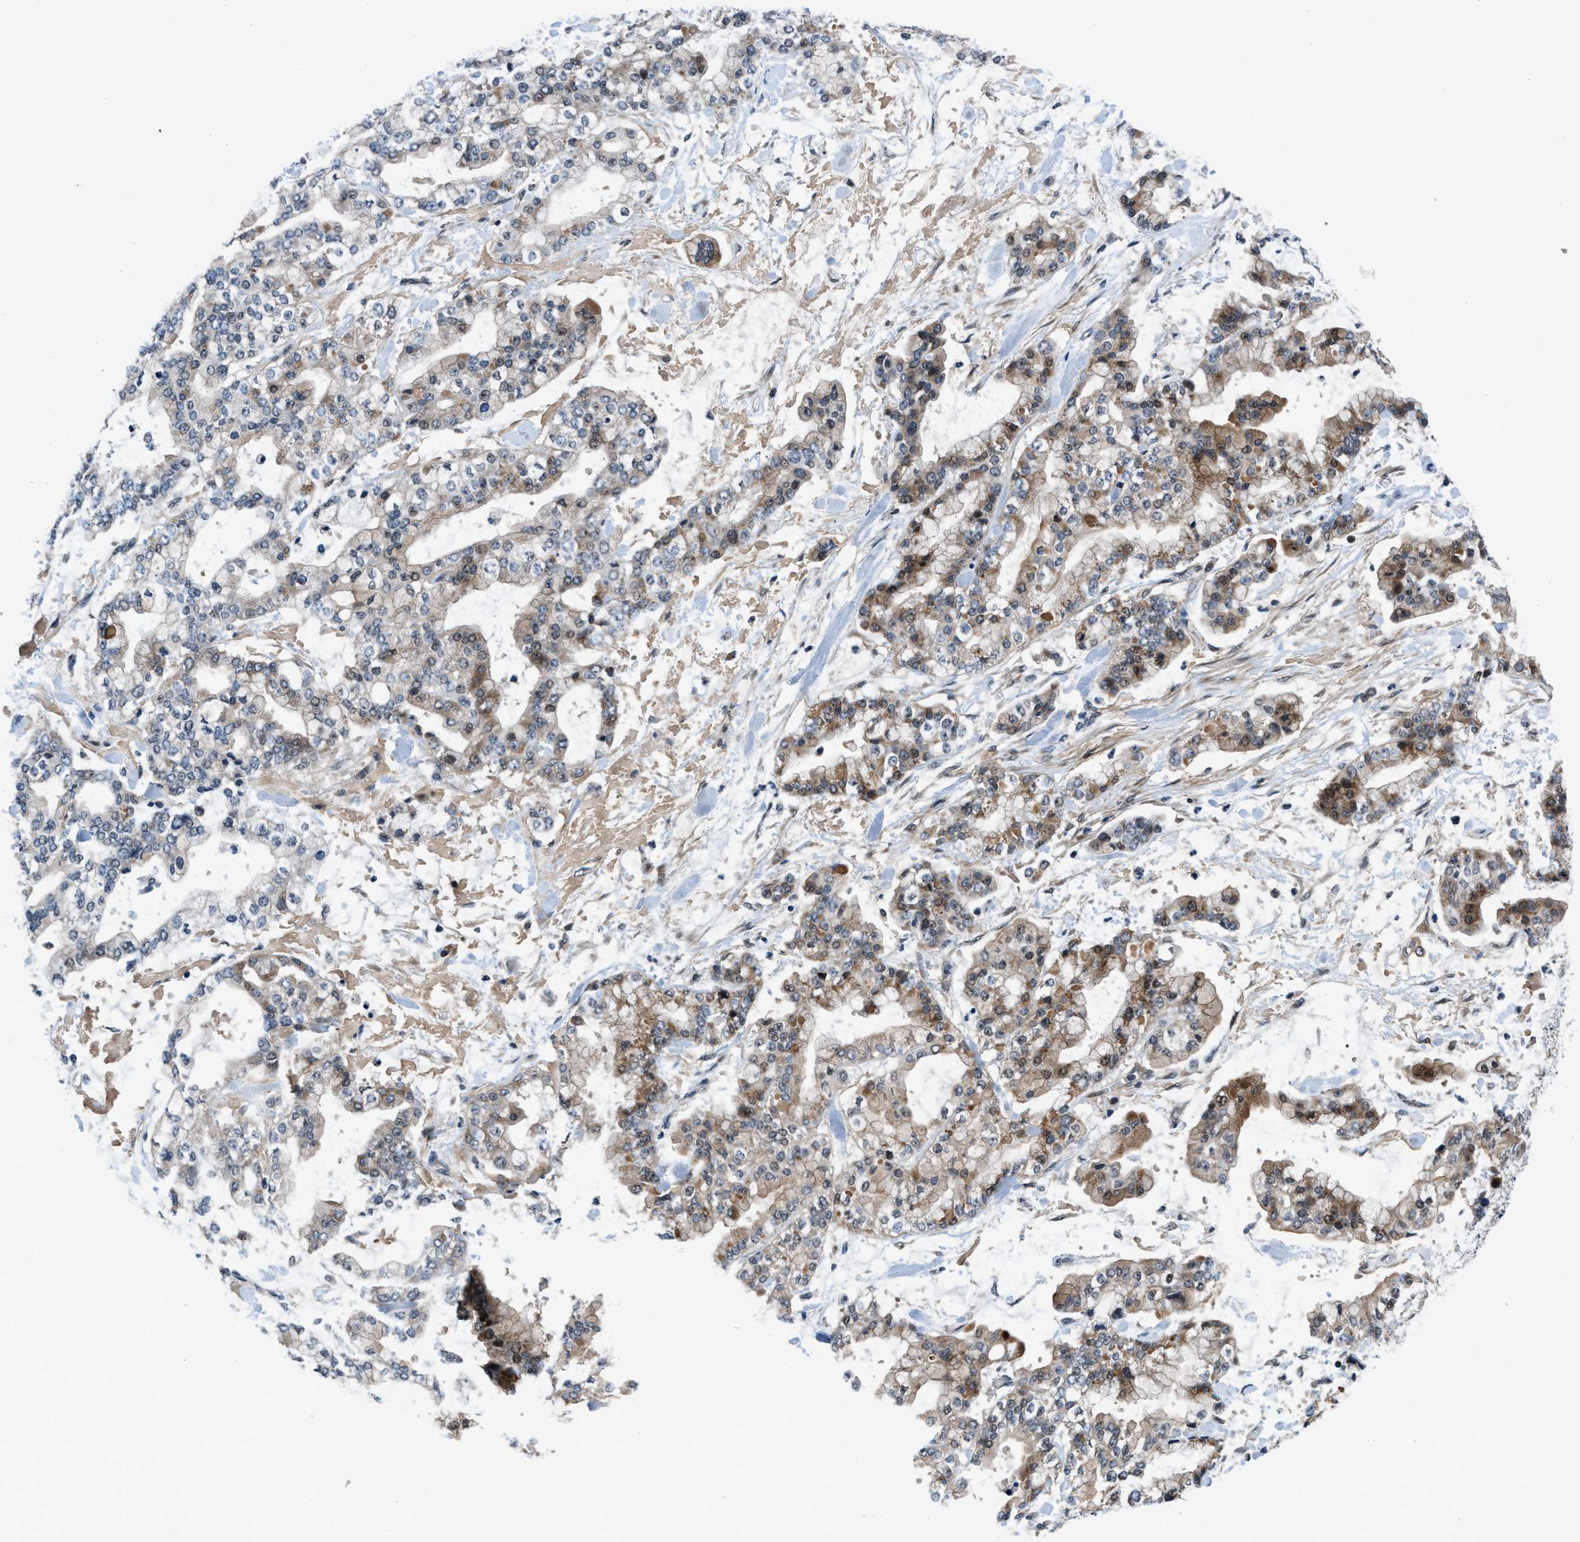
{"staining": {"intensity": "moderate", "quantity": ">75%", "location": "cytoplasmic/membranous,nuclear"}, "tissue": "stomach cancer", "cell_type": "Tumor cells", "image_type": "cancer", "snomed": [{"axis": "morphology", "description": "Normal tissue, NOS"}, {"axis": "morphology", "description": "Adenocarcinoma, NOS"}, {"axis": "topography", "description": "Stomach, upper"}, {"axis": "topography", "description": "Stomach"}], "caption": "Protein staining of adenocarcinoma (stomach) tissue shows moderate cytoplasmic/membranous and nuclear staining in about >75% of tumor cells.", "gene": "SETD5", "patient": {"sex": "male", "age": 76}}